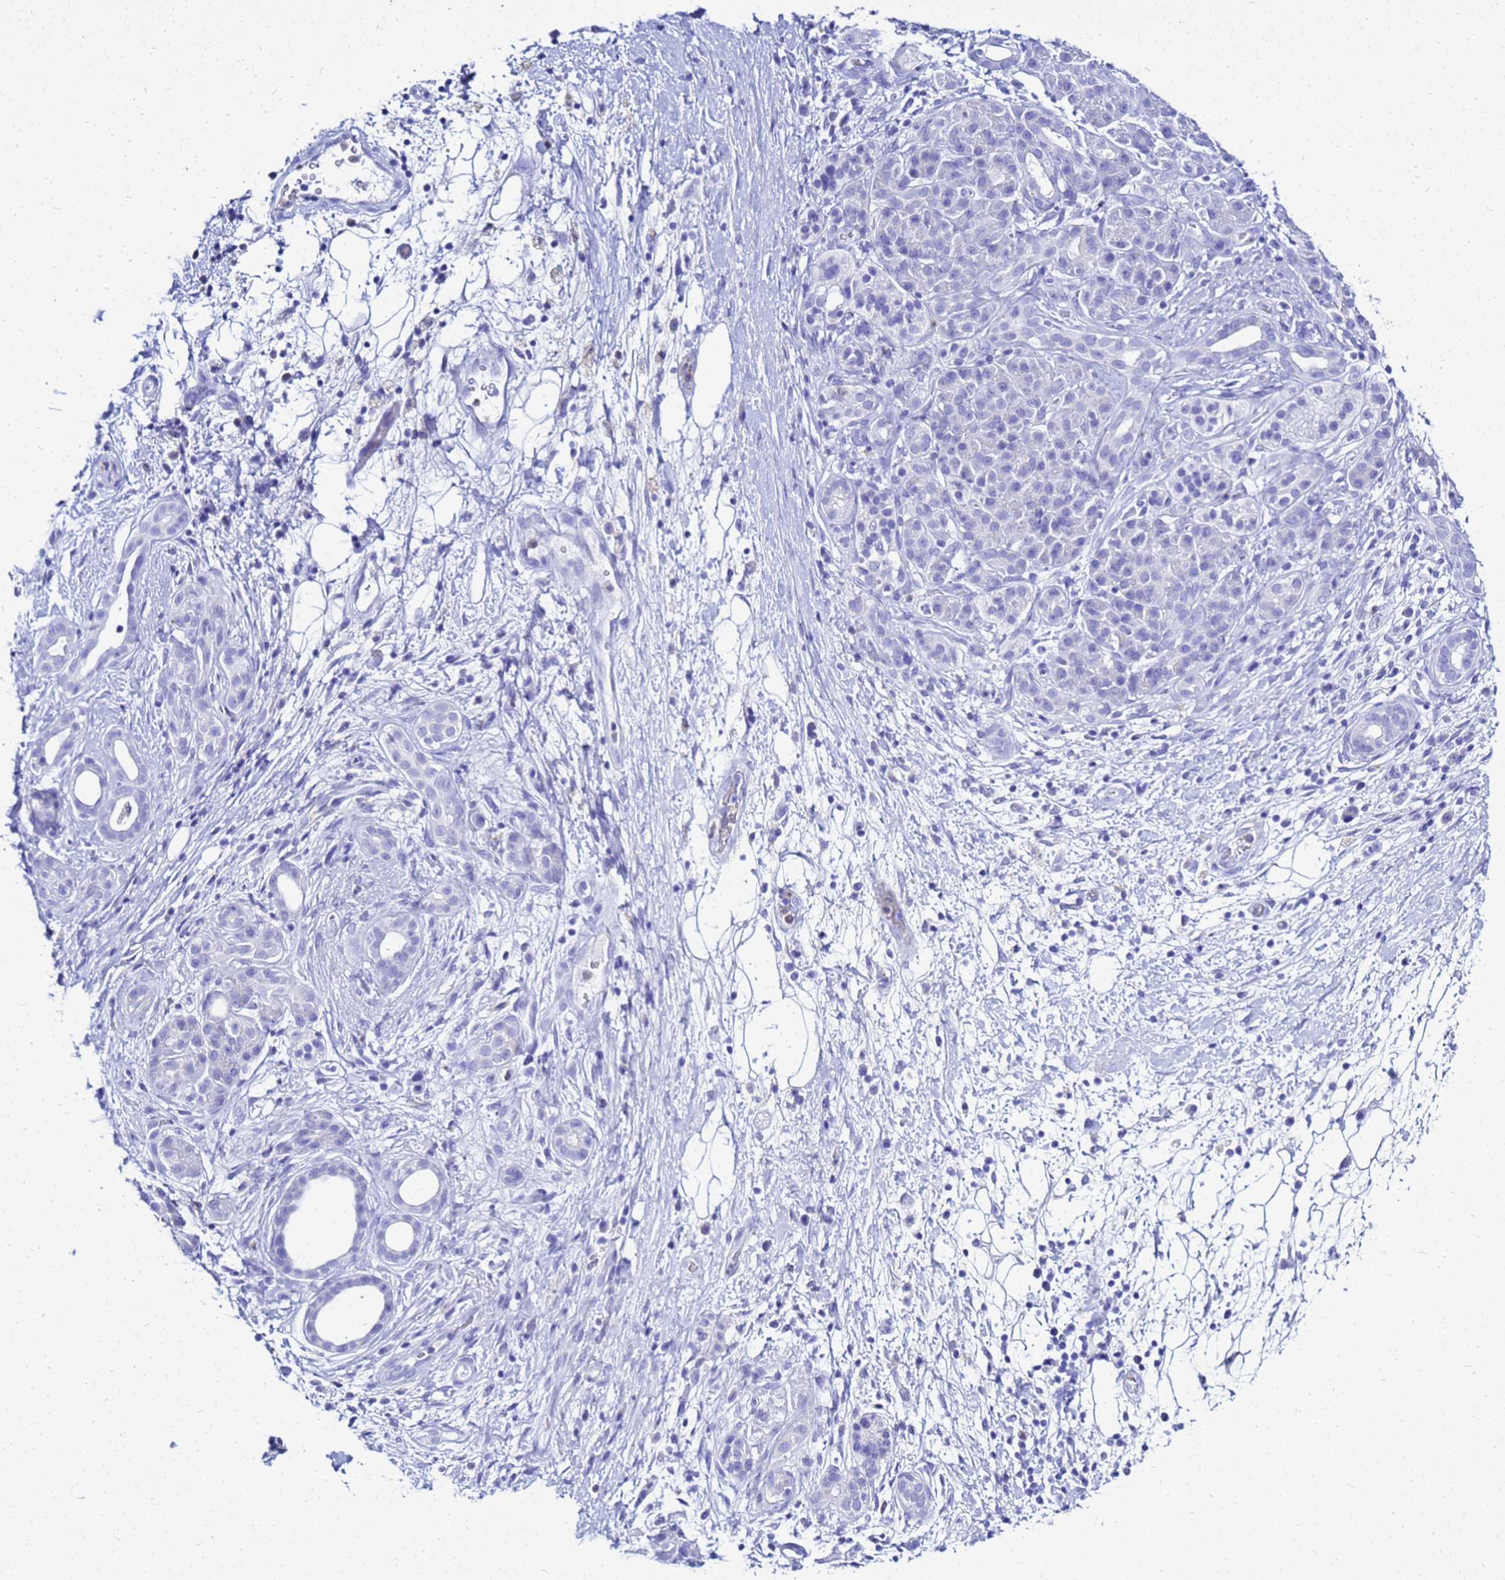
{"staining": {"intensity": "negative", "quantity": "none", "location": "none"}, "tissue": "pancreatic cancer", "cell_type": "Tumor cells", "image_type": "cancer", "snomed": [{"axis": "morphology", "description": "Adenocarcinoma, NOS"}, {"axis": "topography", "description": "Pancreas"}], "caption": "An image of human pancreatic cancer (adenocarcinoma) is negative for staining in tumor cells. The staining is performed using DAB brown chromogen with nuclei counter-stained in using hematoxylin.", "gene": "CSTA", "patient": {"sex": "male", "age": 78}}